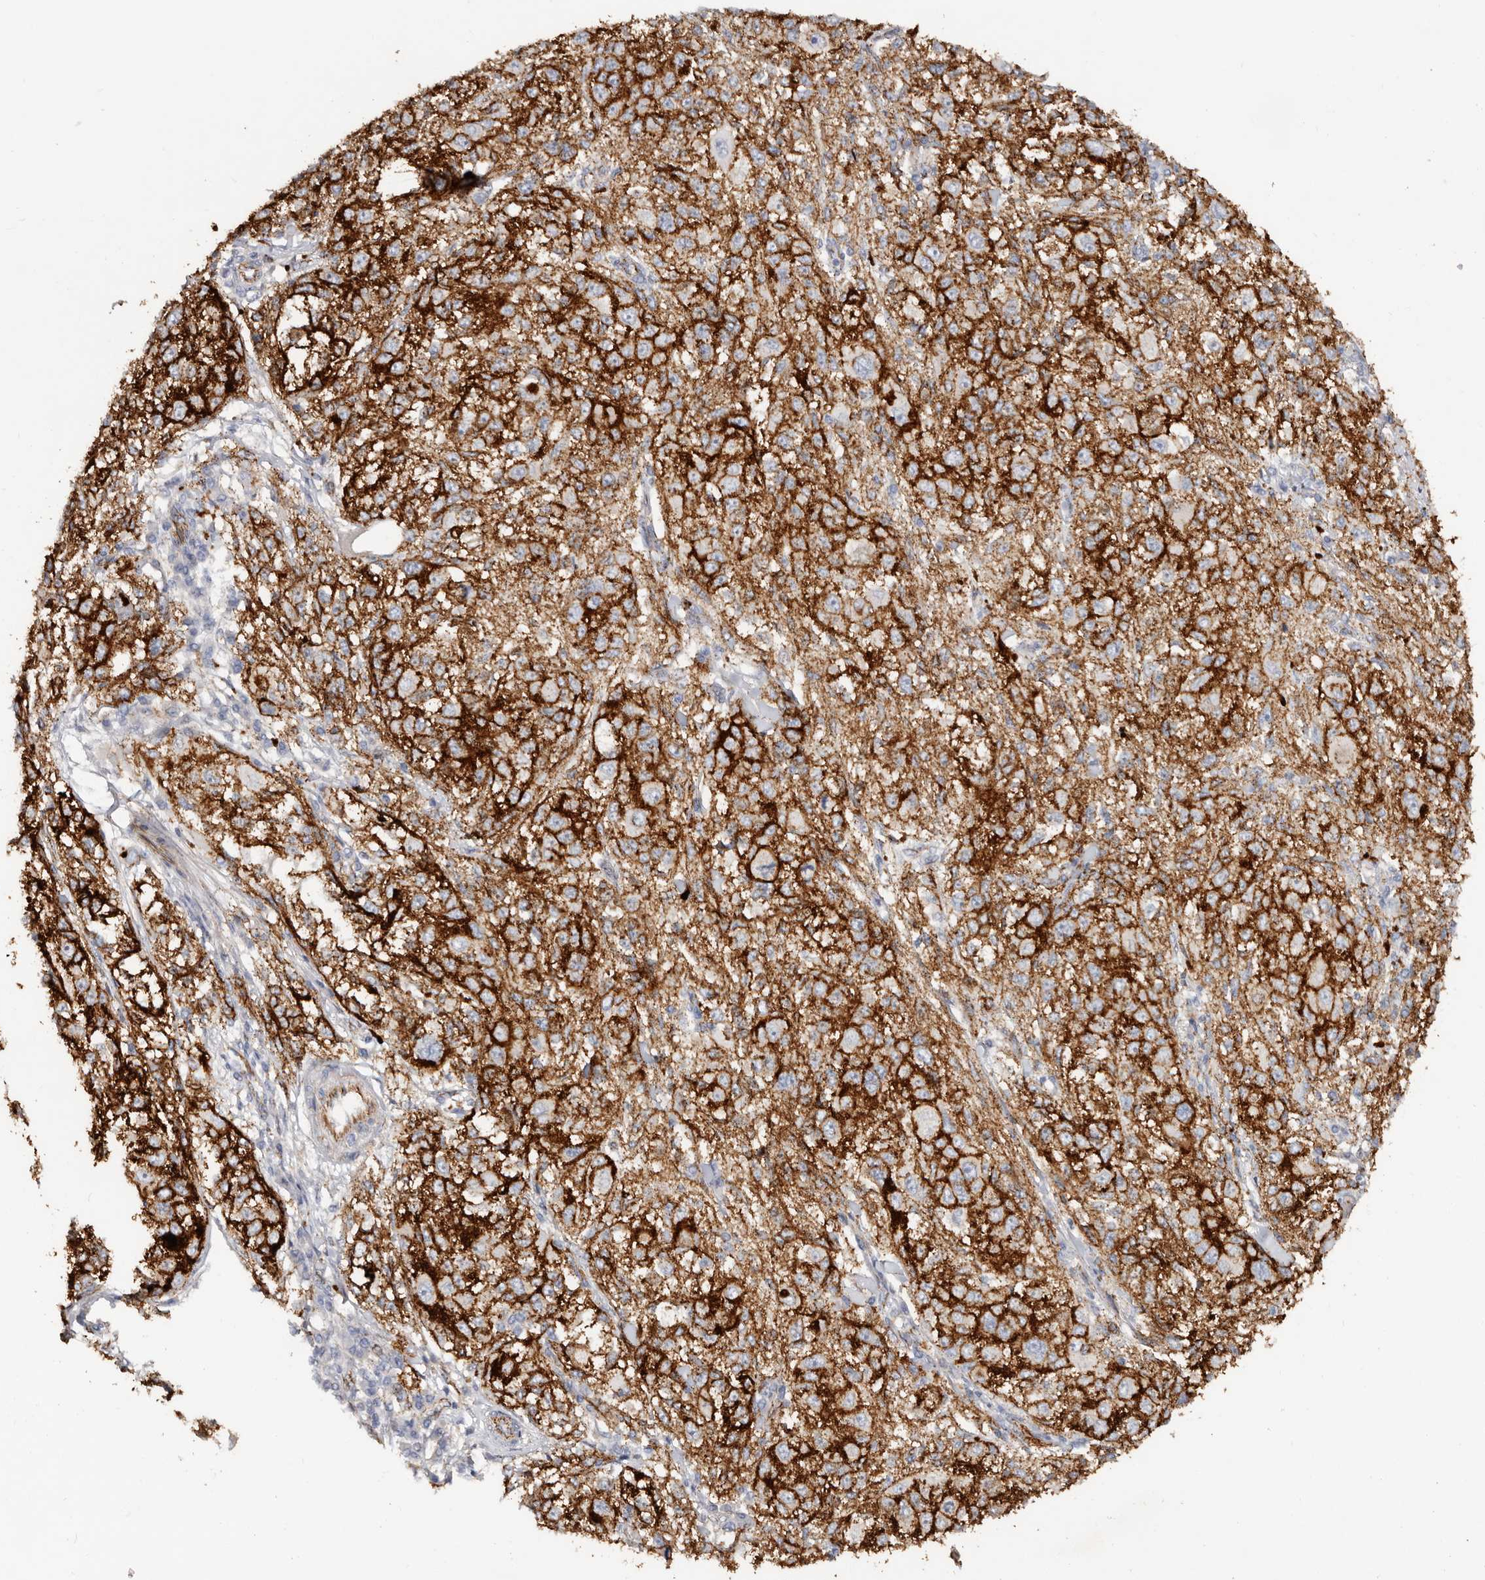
{"staining": {"intensity": "strong", "quantity": ">75%", "location": "cytoplasmic/membranous"}, "tissue": "melanoma", "cell_type": "Tumor cells", "image_type": "cancer", "snomed": [{"axis": "morphology", "description": "Necrosis, NOS"}, {"axis": "morphology", "description": "Malignant melanoma, NOS"}, {"axis": "topography", "description": "Skin"}], "caption": "Protein expression analysis of human melanoma reveals strong cytoplasmic/membranous staining in about >75% of tumor cells.", "gene": "CTNNB1", "patient": {"sex": "female", "age": 87}}